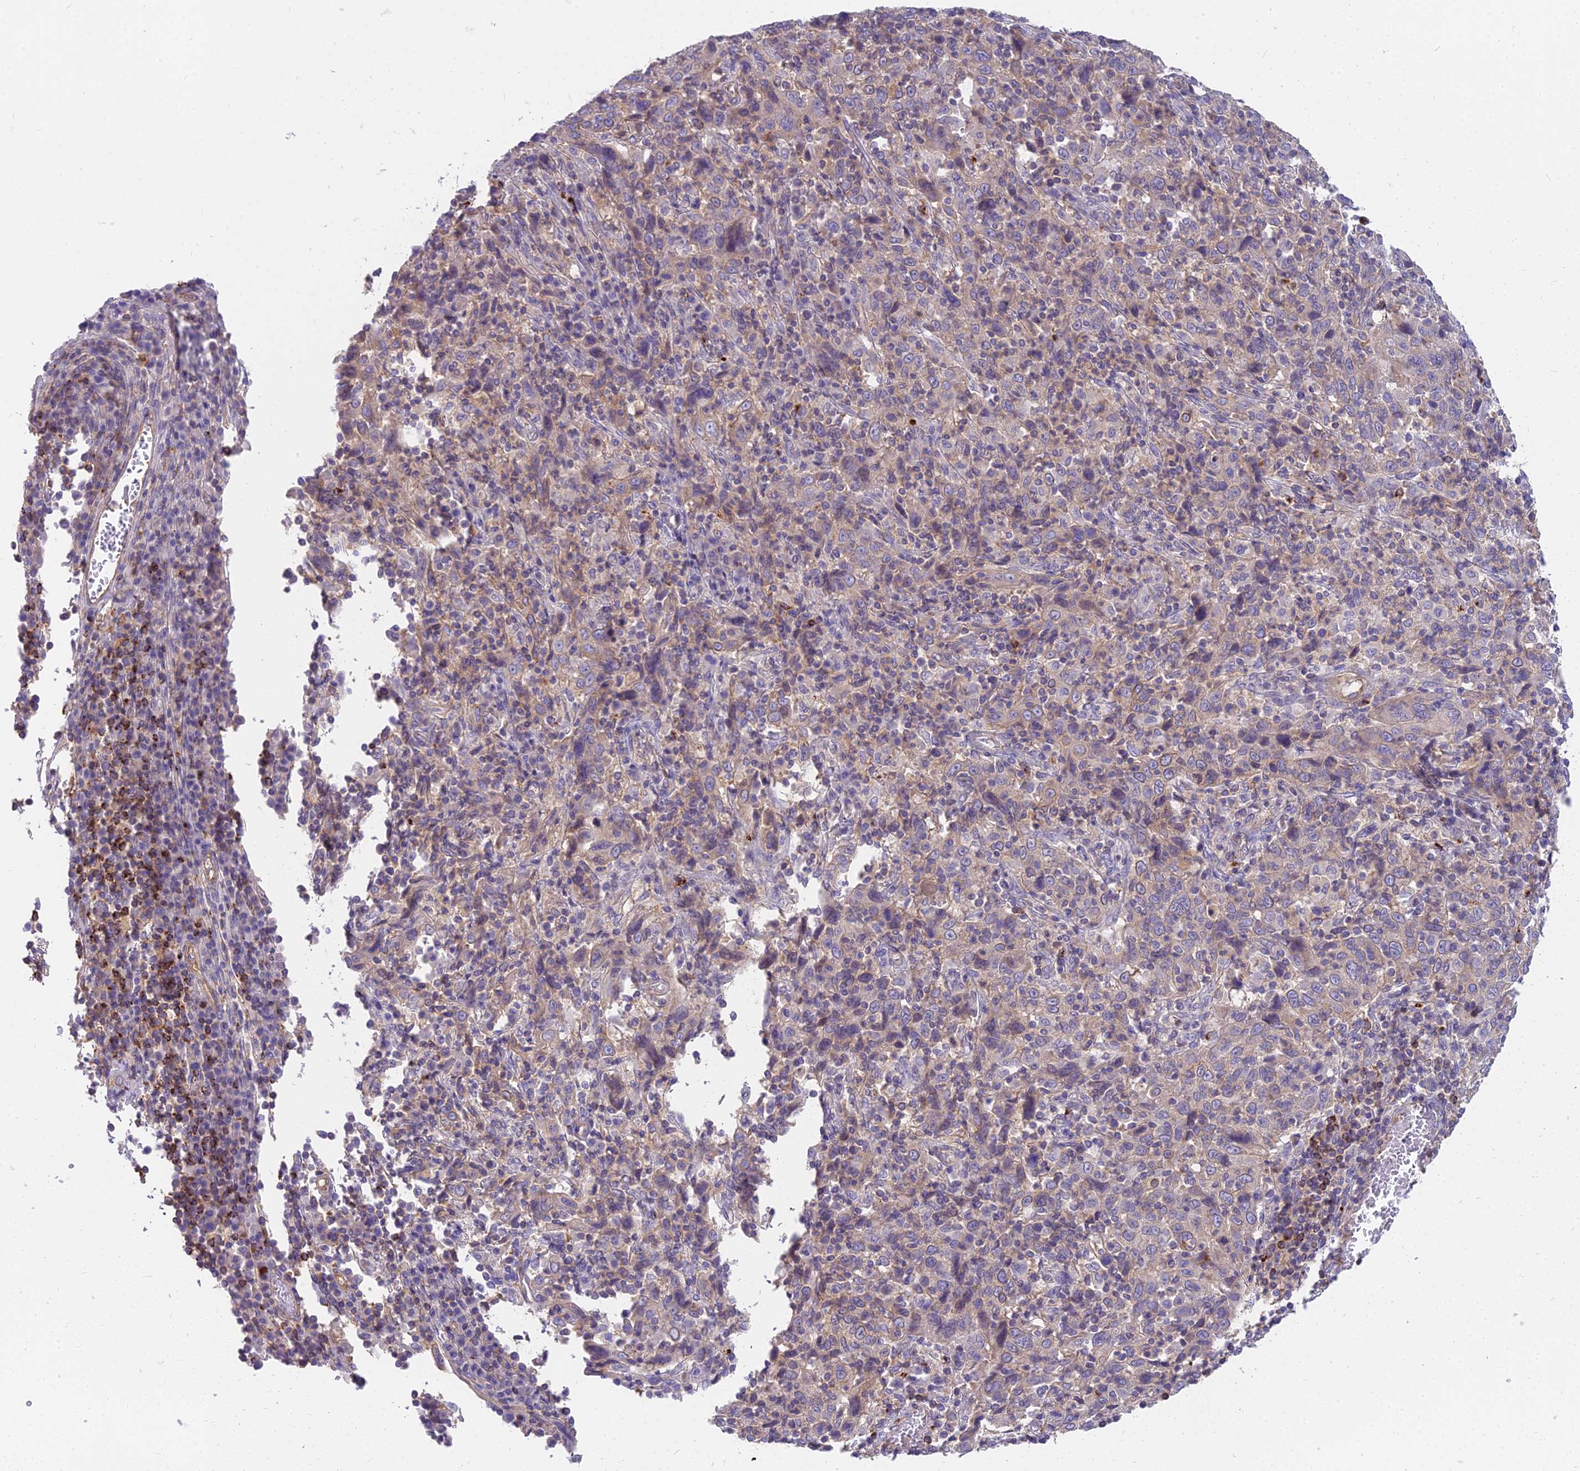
{"staining": {"intensity": "weak", "quantity": "25%-75%", "location": "cytoplasmic/membranous"}, "tissue": "cervical cancer", "cell_type": "Tumor cells", "image_type": "cancer", "snomed": [{"axis": "morphology", "description": "Squamous cell carcinoma, NOS"}, {"axis": "topography", "description": "Cervix"}], "caption": "Immunohistochemistry photomicrograph of human cervical cancer stained for a protein (brown), which demonstrates low levels of weak cytoplasmic/membranous staining in approximately 25%-75% of tumor cells.", "gene": "HLA-DOA", "patient": {"sex": "female", "age": 46}}